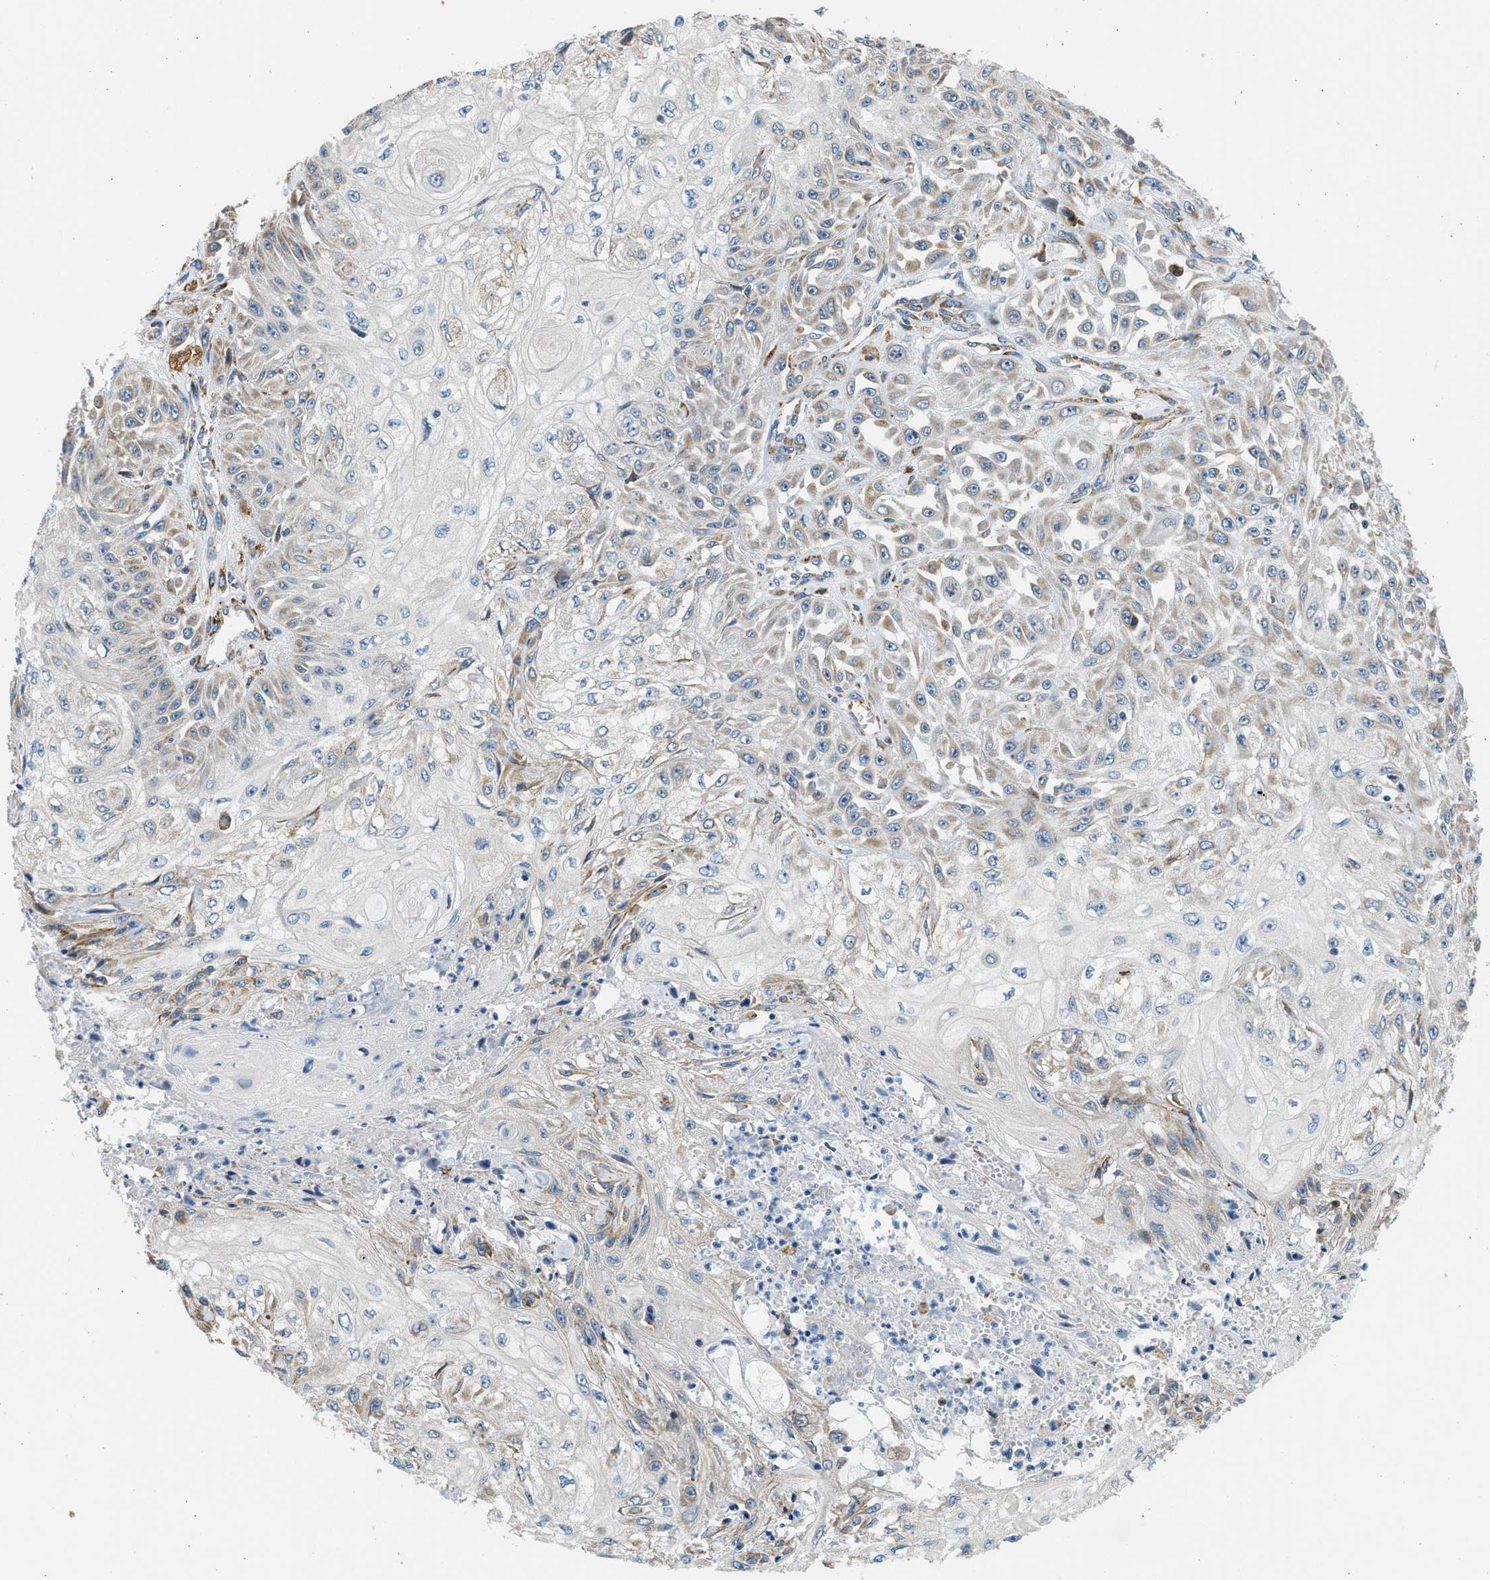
{"staining": {"intensity": "weak", "quantity": "<25%", "location": "cytoplasmic/membranous"}, "tissue": "skin cancer", "cell_type": "Tumor cells", "image_type": "cancer", "snomed": [{"axis": "morphology", "description": "Squamous cell carcinoma, NOS"}, {"axis": "morphology", "description": "Squamous cell carcinoma, metastatic, NOS"}, {"axis": "topography", "description": "Skin"}, {"axis": "topography", "description": "Lymph node"}], "caption": "Human skin cancer stained for a protein using immunohistochemistry demonstrates no positivity in tumor cells.", "gene": "CNTN6", "patient": {"sex": "male", "age": 75}}